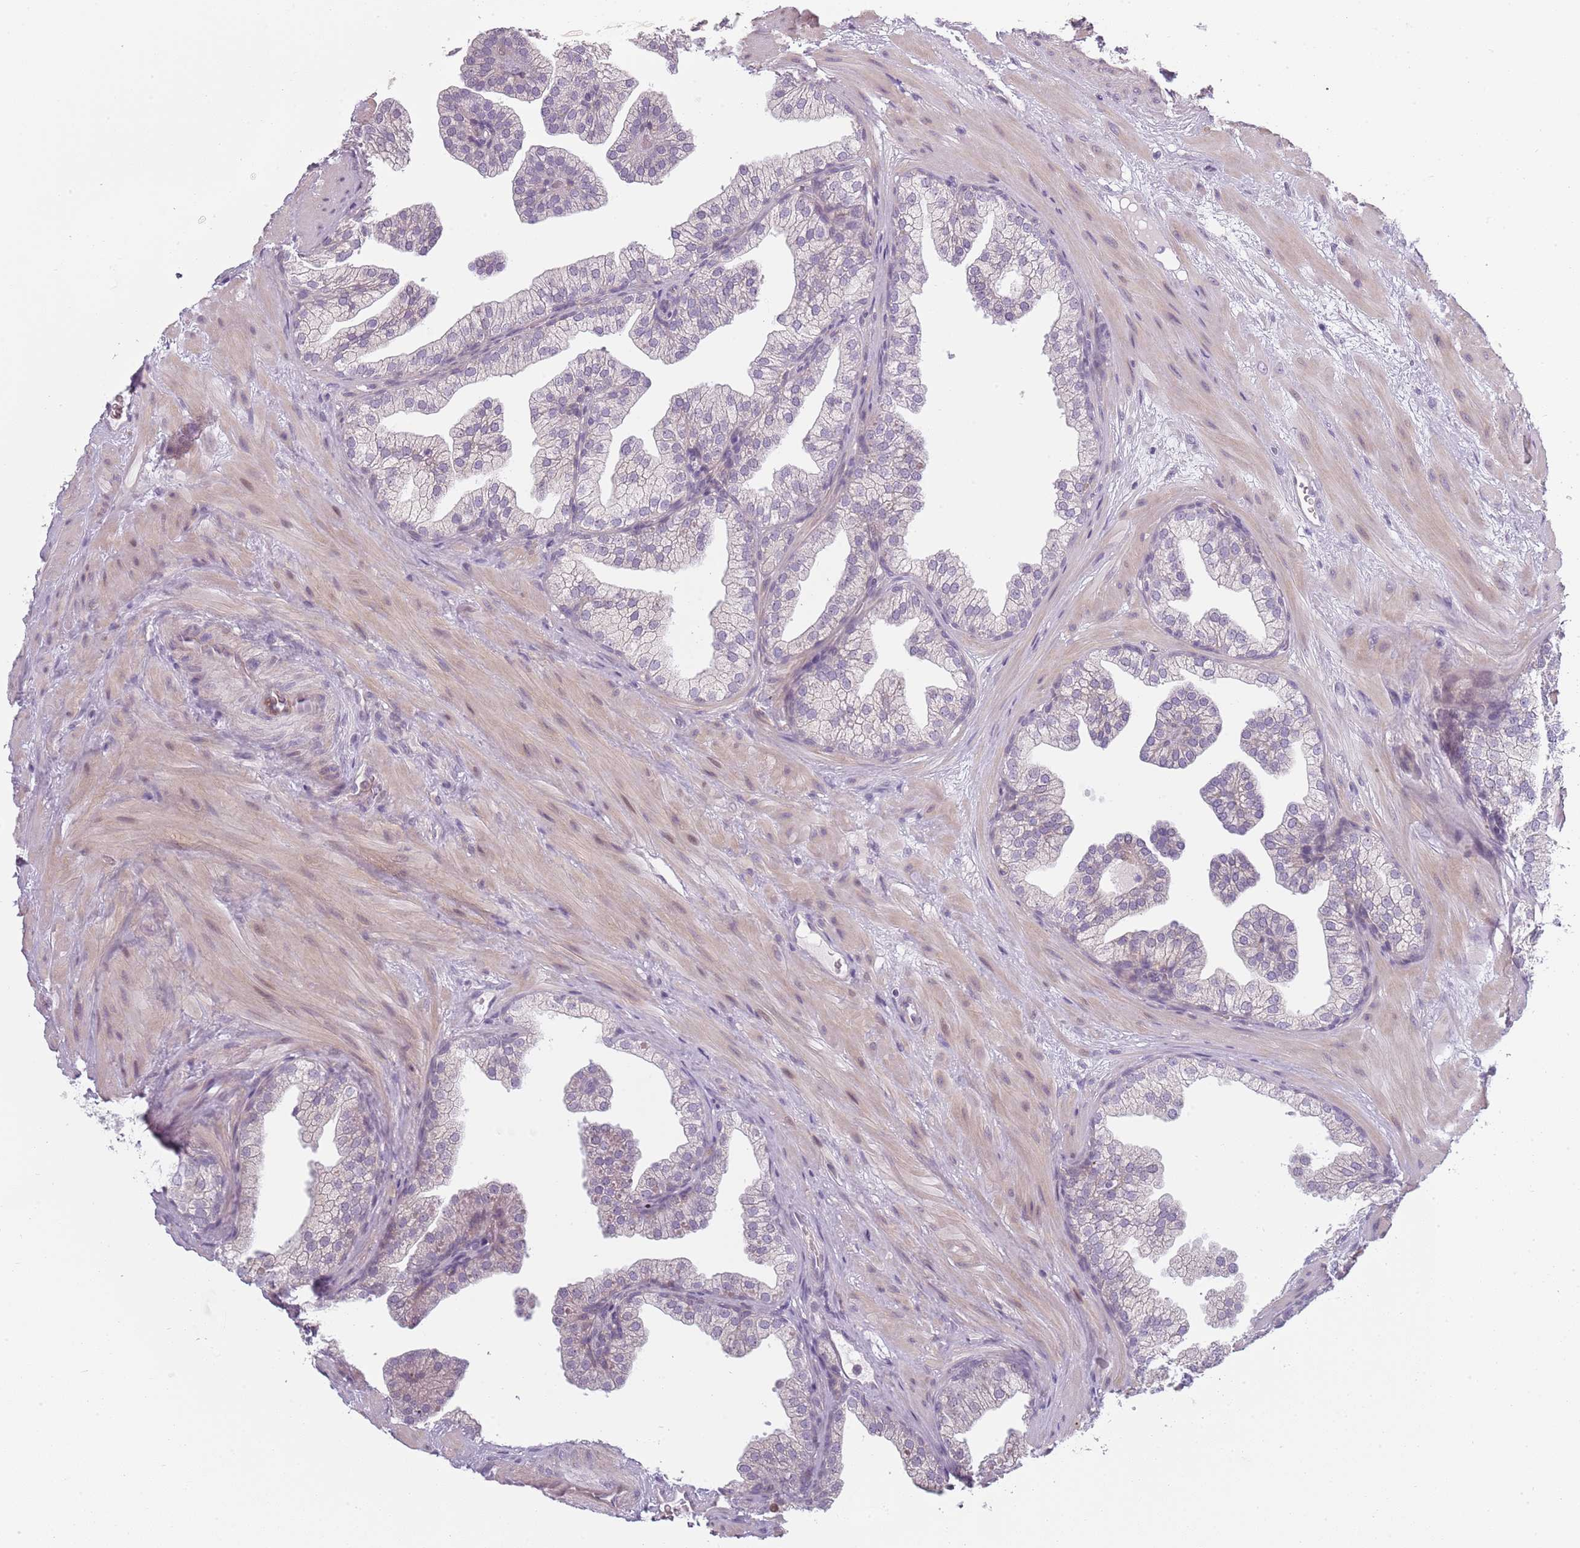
{"staining": {"intensity": "negative", "quantity": "none", "location": "none"}, "tissue": "prostate", "cell_type": "Glandular cells", "image_type": "normal", "snomed": [{"axis": "morphology", "description": "Normal tissue, NOS"}, {"axis": "topography", "description": "Prostate"}], "caption": "There is no significant positivity in glandular cells of prostate. (DAB (3,3'-diaminobenzidine) IHC visualized using brightfield microscopy, high magnification).", "gene": "CC2D2B", "patient": {"sex": "male", "age": 37}}